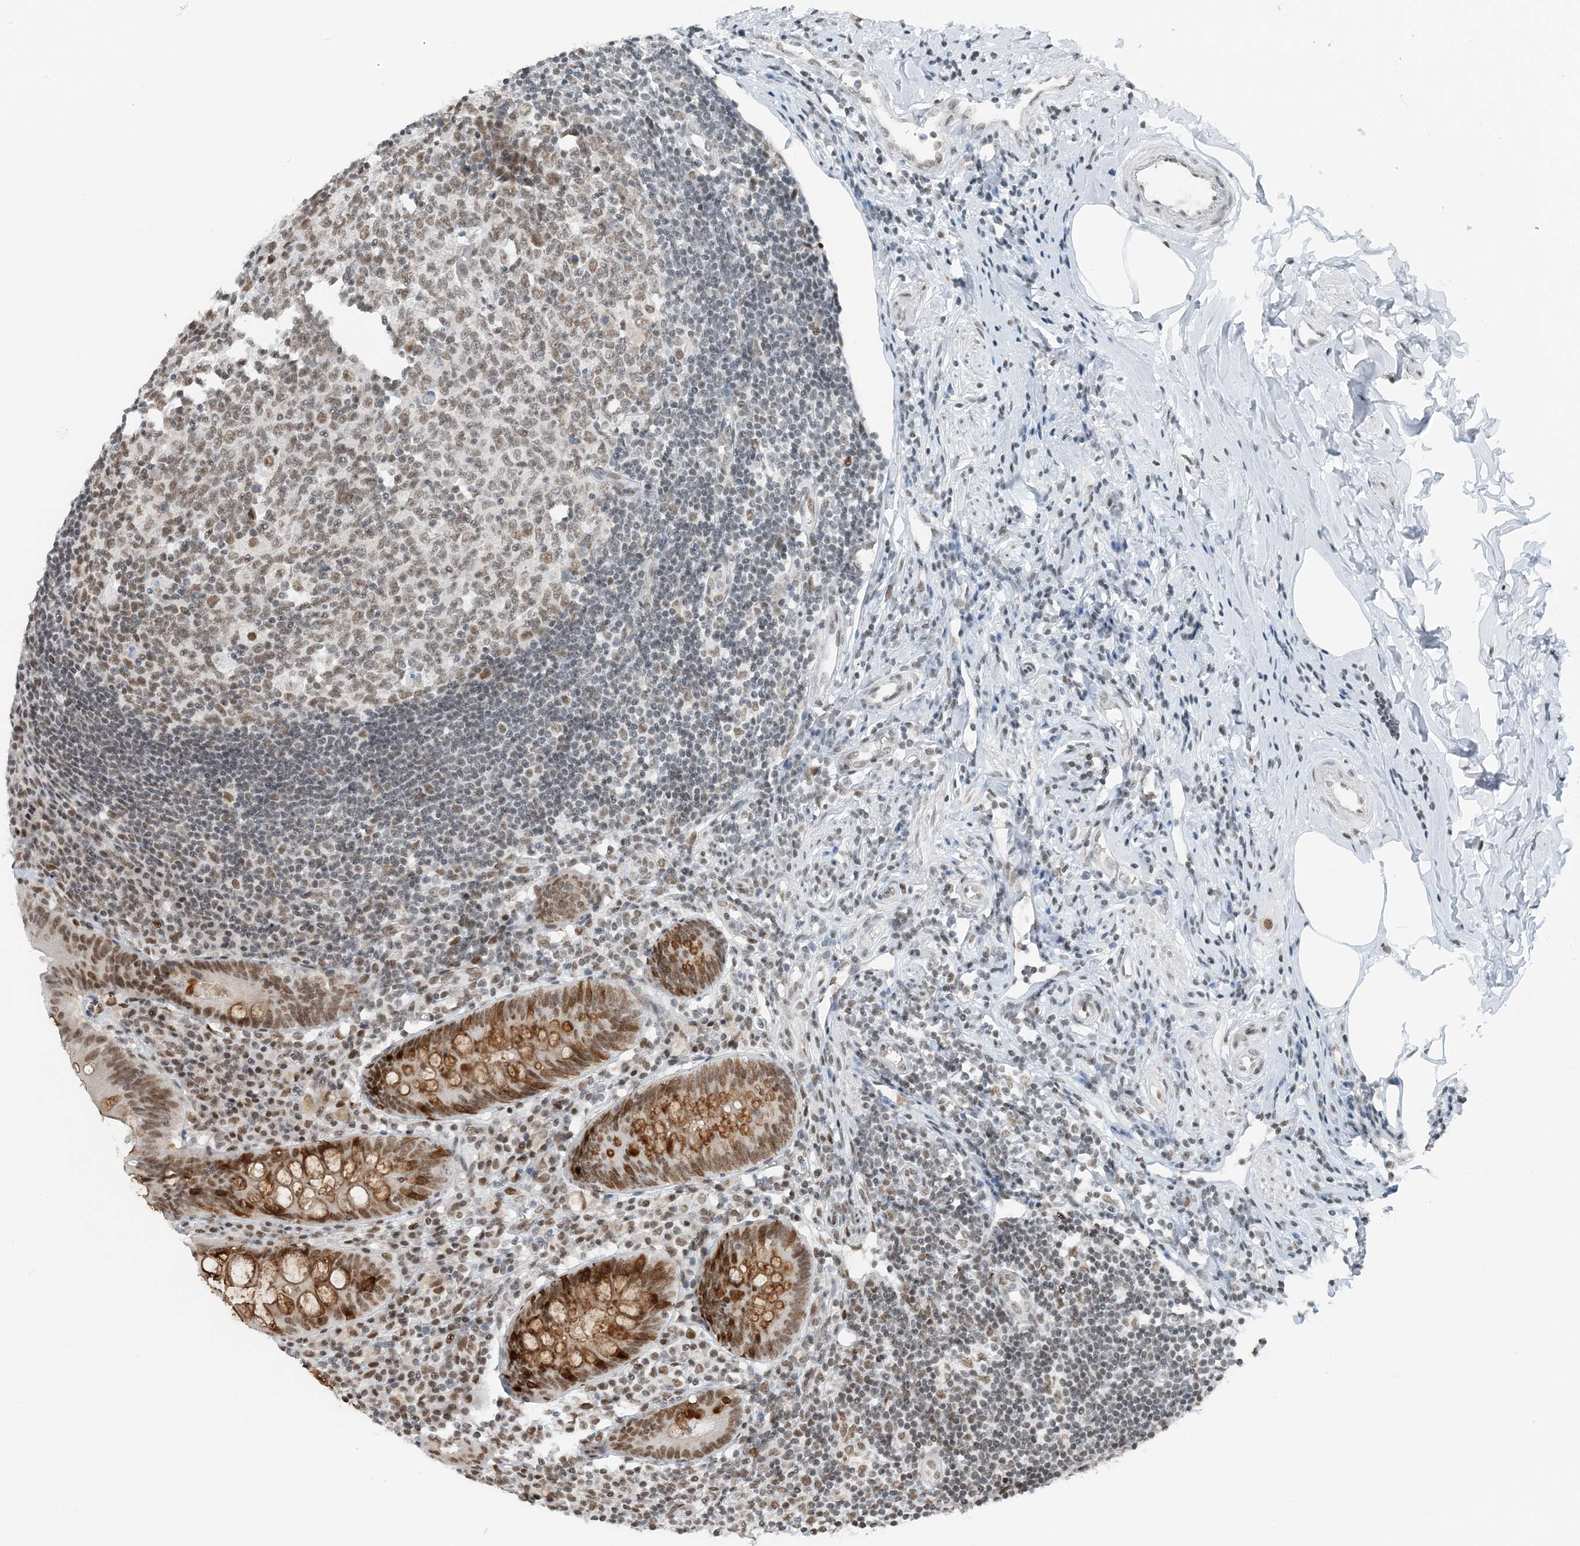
{"staining": {"intensity": "moderate", "quantity": ">75%", "location": "cytoplasmic/membranous,nuclear"}, "tissue": "appendix", "cell_type": "Glandular cells", "image_type": "normal", "snomed": [{"axis": "morphology", "description": "Normal tissue, NOS"}, {"axis": "topography", "description": "Appendix"}], "caption": "Immunohistochemistry of unremarkable human appendix shows medium levels of moderate cytoplasmic/membranous,nuclear staining in approximately >75% of glandular cells. The staining was performed using DAB (3,3'-diaminobenzidine), with brown indicating positive protein expression. Nuclei are stained blue with hematoxylin.", "gene": "ZNF500", "patient": {"sex": "female", "age": 54}}